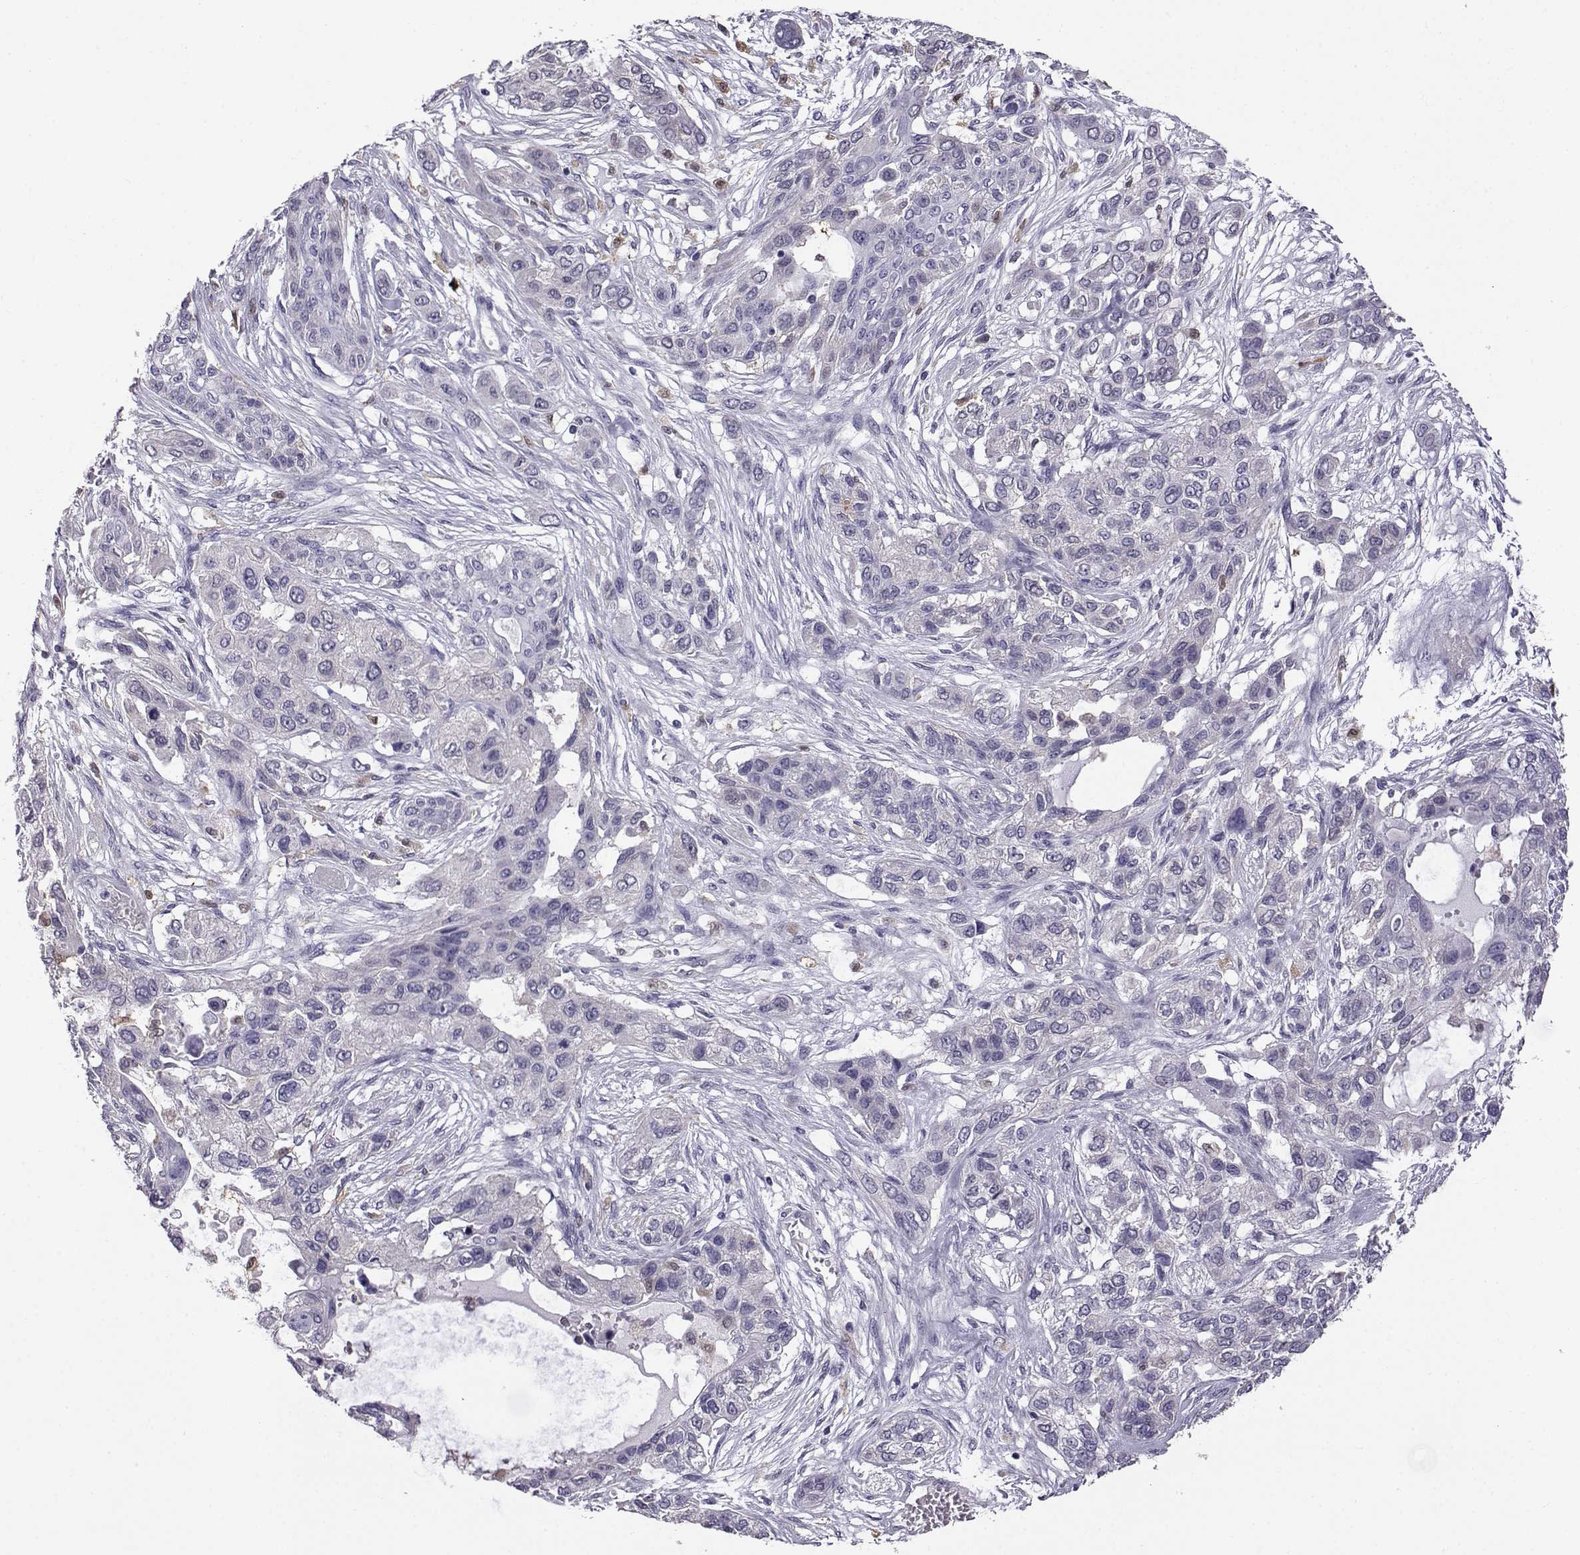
{"staining": {"intensity": "negative", "quantity": "none", "location": "none"}, "tissue": "lung cancer", "cell_type": "Tumor cells", "image_type": "cancer", "snomed": [{"axis": "morphology", "description": "Squamous cell carcinoma, NOS"}, {"axis": "topography", "description": "Lung"}], "caption": "An immunohistochemistry (IHC) image of lung cancer is shown. There is no staining in tumor cells of lung cancer. (DAB (3,3'-diaminobenzidine) immunohistochemistry, high magnification).", "gene": "AKR1B1", "patient": {"sex": "female", "age": 70}}